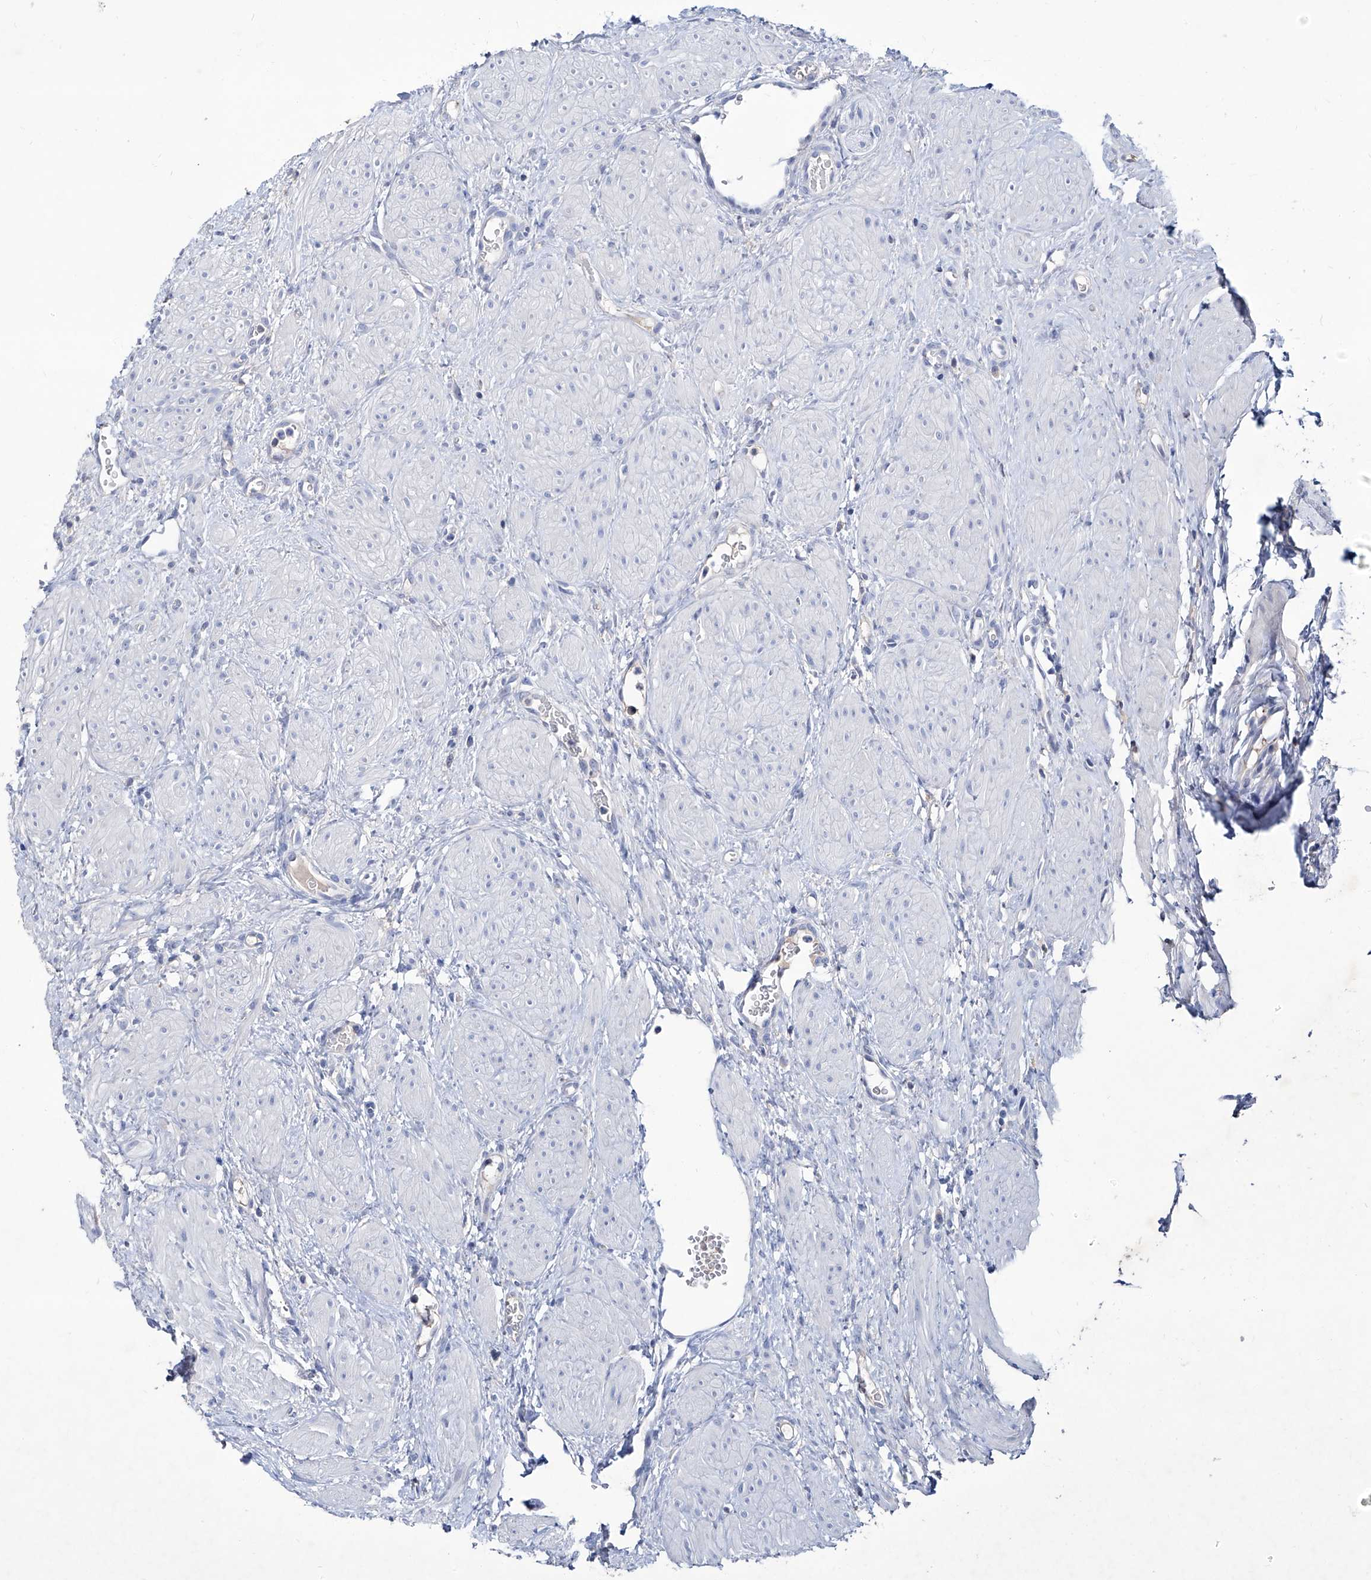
{"staining": {"intensity": "negative", "quantity": "none", "location": "none"}, "tissue": "ovary", "cell_type": "Follicle cells", "image_type": "normal", "snomed": [{"axis": "morphology", "description": "Normal tissue, NOS"}, {"axis": "morphology", "description": "Cyst, NOS"}, {"axis": "topography", "description": "Ovary"}], "caption": "The IHC photomicrograph has no significant positivity in follicle cells of ovary. (Stains: DAB (3,3'-diaminobenzidine) IHC with hematoxylin counter stain, Microscopy: brightfield microscopy at high magnification).", "gene": "KLHL17", "patient": {"sex": "female", "age": 33}}